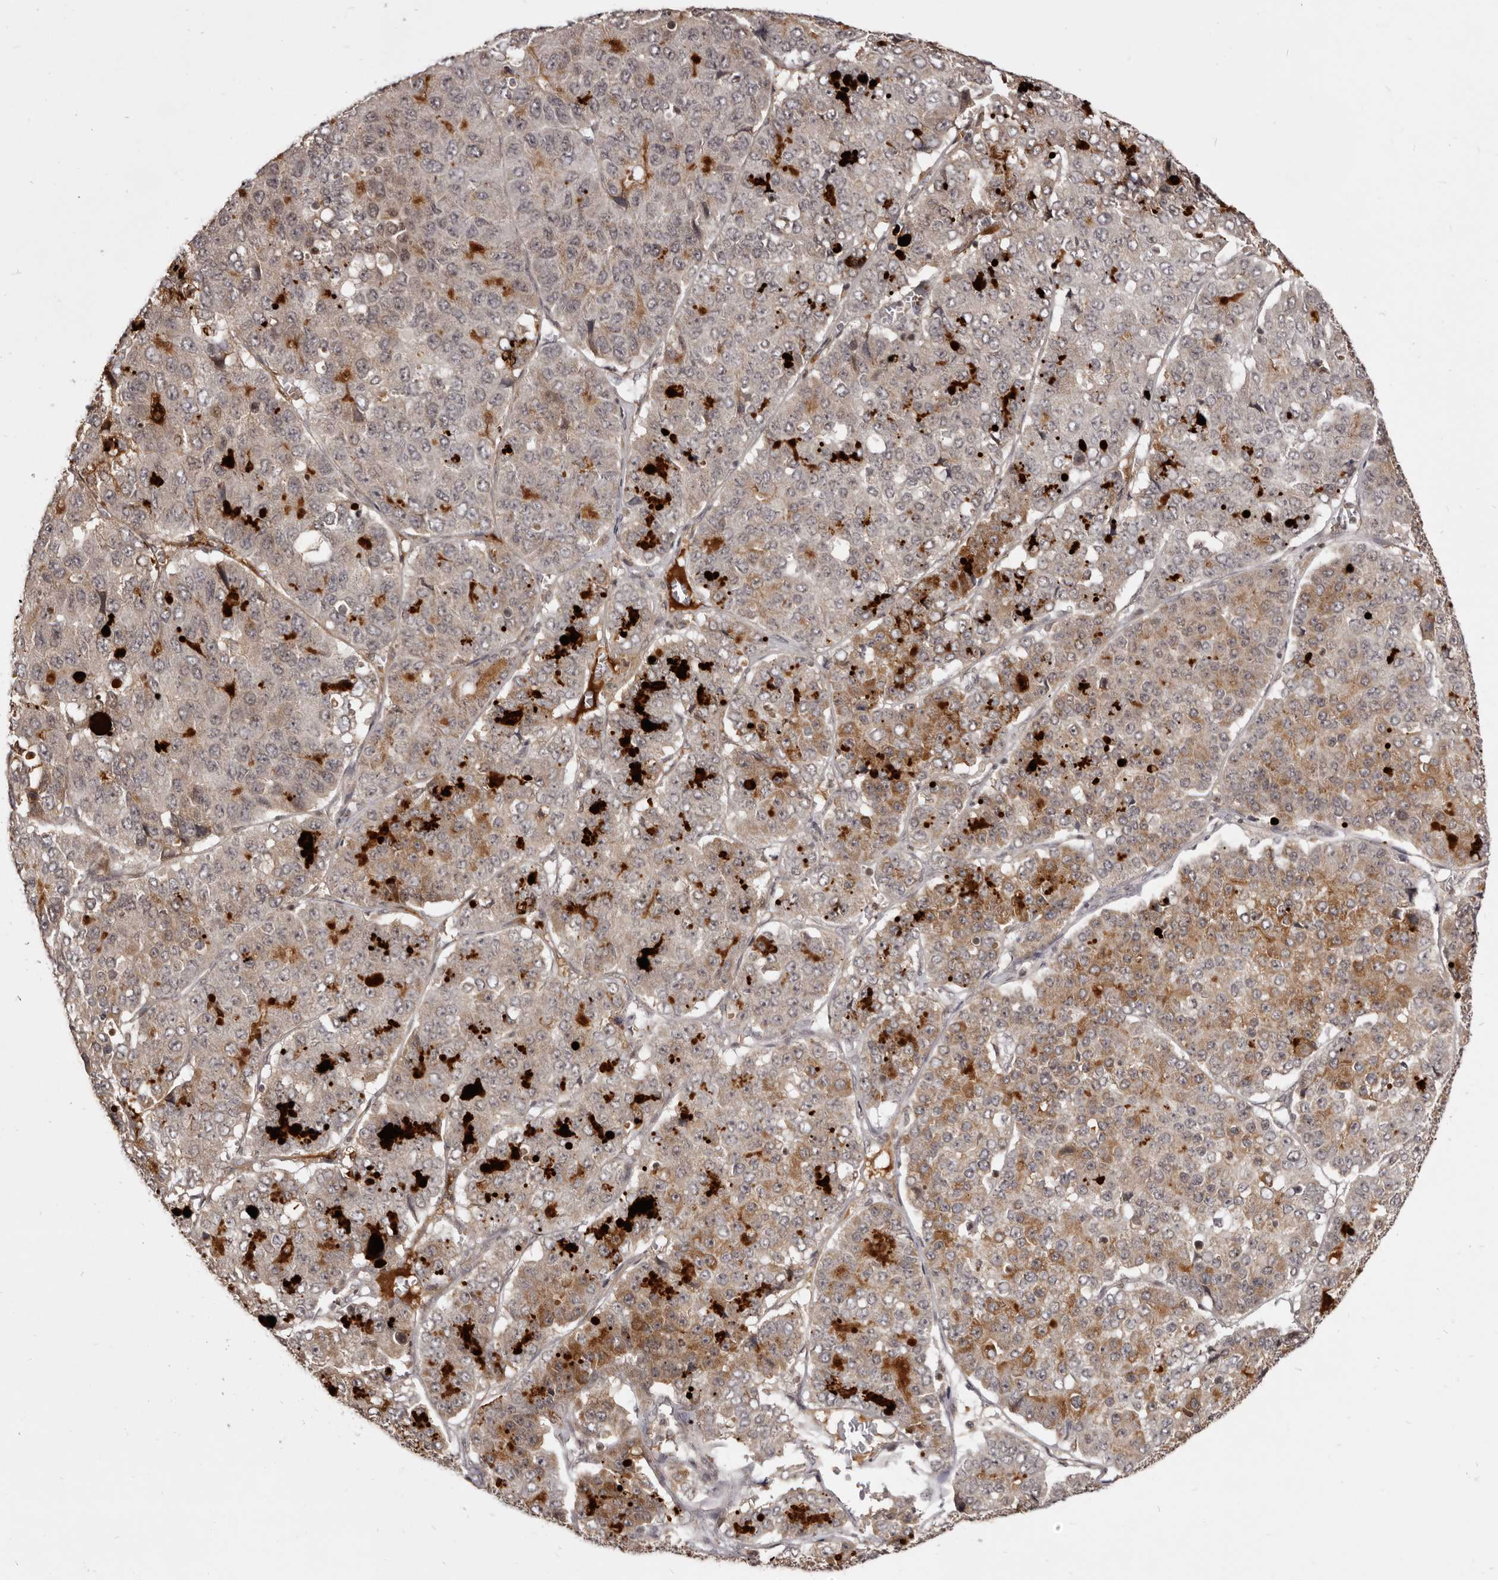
{"staining": {"intensity": "moderate", "quantity": "<25%", "location": "cytoplasmic/membranous"}, "tissue": "pancreatic cancer", "cell_type": "Tumor cells", "image_type": "cancer", "snomed": [{"axis": "morphology", "description": "Adenocarcinoma, NOS"}, {"axis": "topography", "description": "Pancreas"}], "caption": "Human pancreatic adenocarcinoma stained with a protein marker shows moderate staining in tumor cells.", "gene": "THUMPD1", "patient": {"sex": "male", "age": 50}}